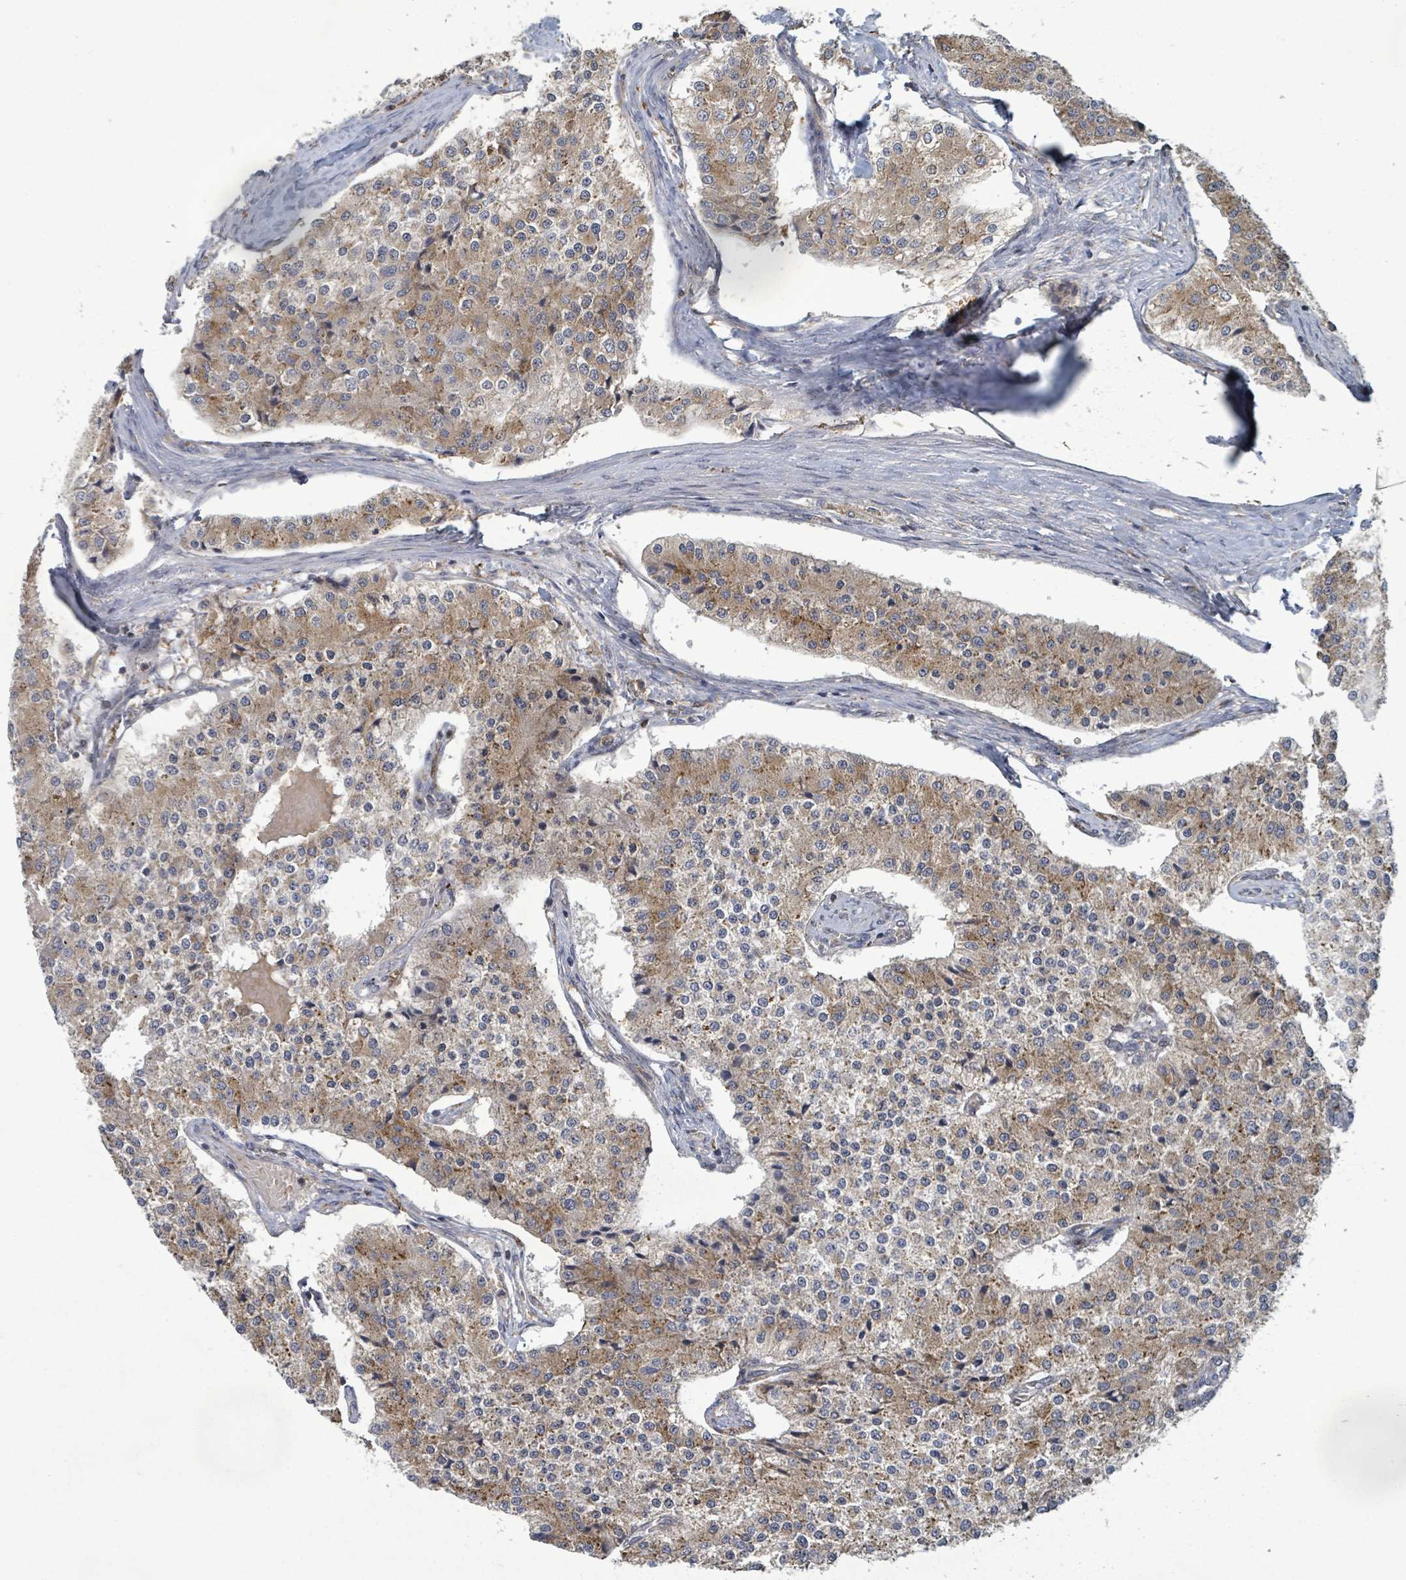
{"staining": {"intensity": "moderate", "quantity": "25%-75%", "location": "cytoplasmic/membranous"}, "tissue": "carcinoid", "cell_type": "Tumor cells", "image_type": "cancer", "snomed": [{"axis": "morphology", "description": "Carcinoid, malignant, NOS"}, {"axis": "topography", "description": "Colon"}], "caption": "A high-resolution micrograph shows immunohistochemistry (IHC) staining of malignant carcinoid, which displays moderate cytoplasmic/membranous expression in about 25%-75% of tumor cells. (Stains: DAB in brown, nuclei in blue, Microscopy: brightfield microscopy at high magnification).", "gene": "SHROOM2", "patient": {"sex": "female", "age": 52}}